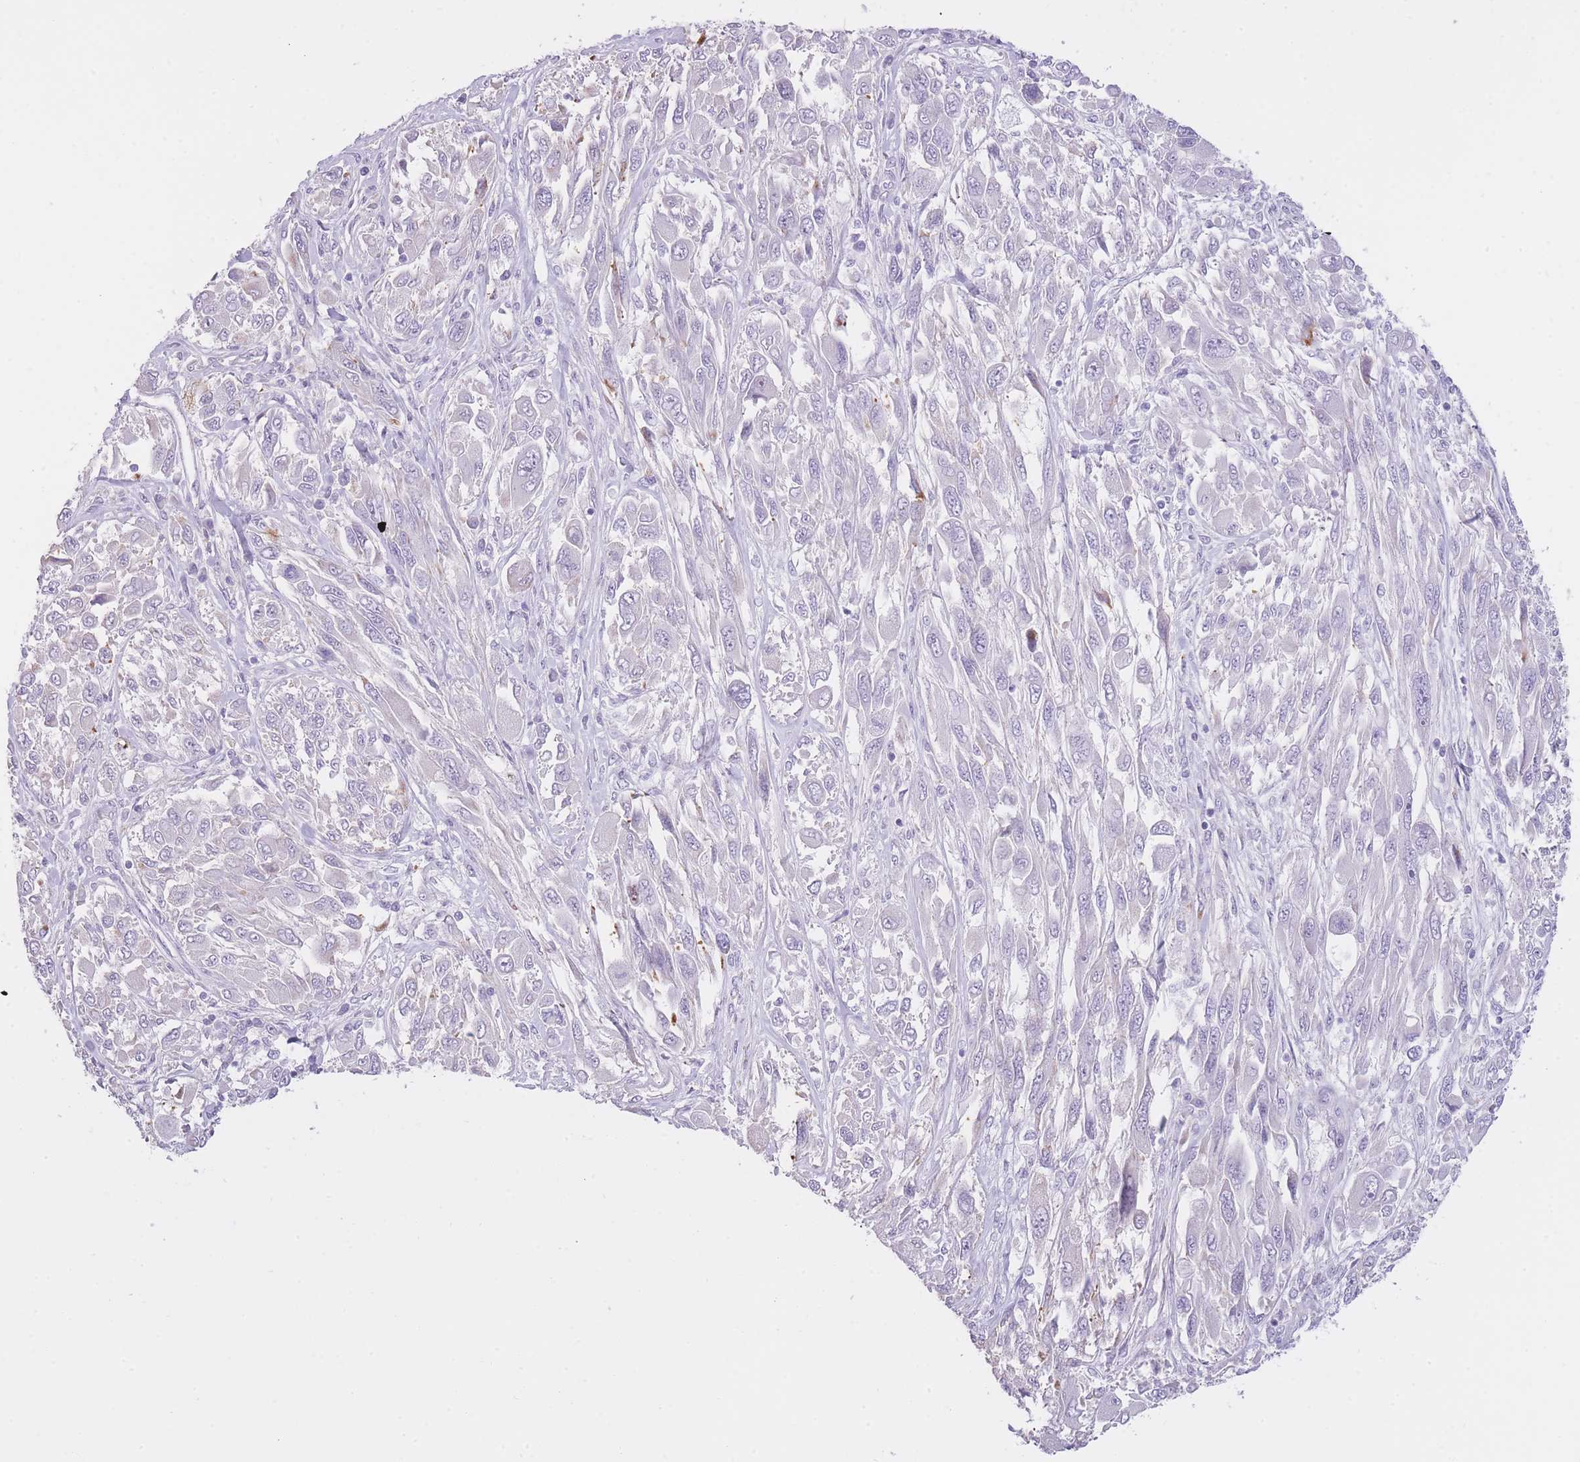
{"staining": {"intensity": "negative", "quantity": "none", "location": "none"}, "tissue": "melanoma", "cell_type": "Tumor cells", "image_type": "cancer", "snomed": [{"axis": "morphology", "description": "Malignant melanoma, NOS"}, {"axis": "topography", "description": "Skin"}], "caption": "Immunohistochemical staining of human melanoma displays no significant expression in tumor cells.", "gene": "IMPG1", "patient": {"sex": "female", "age": 91}}